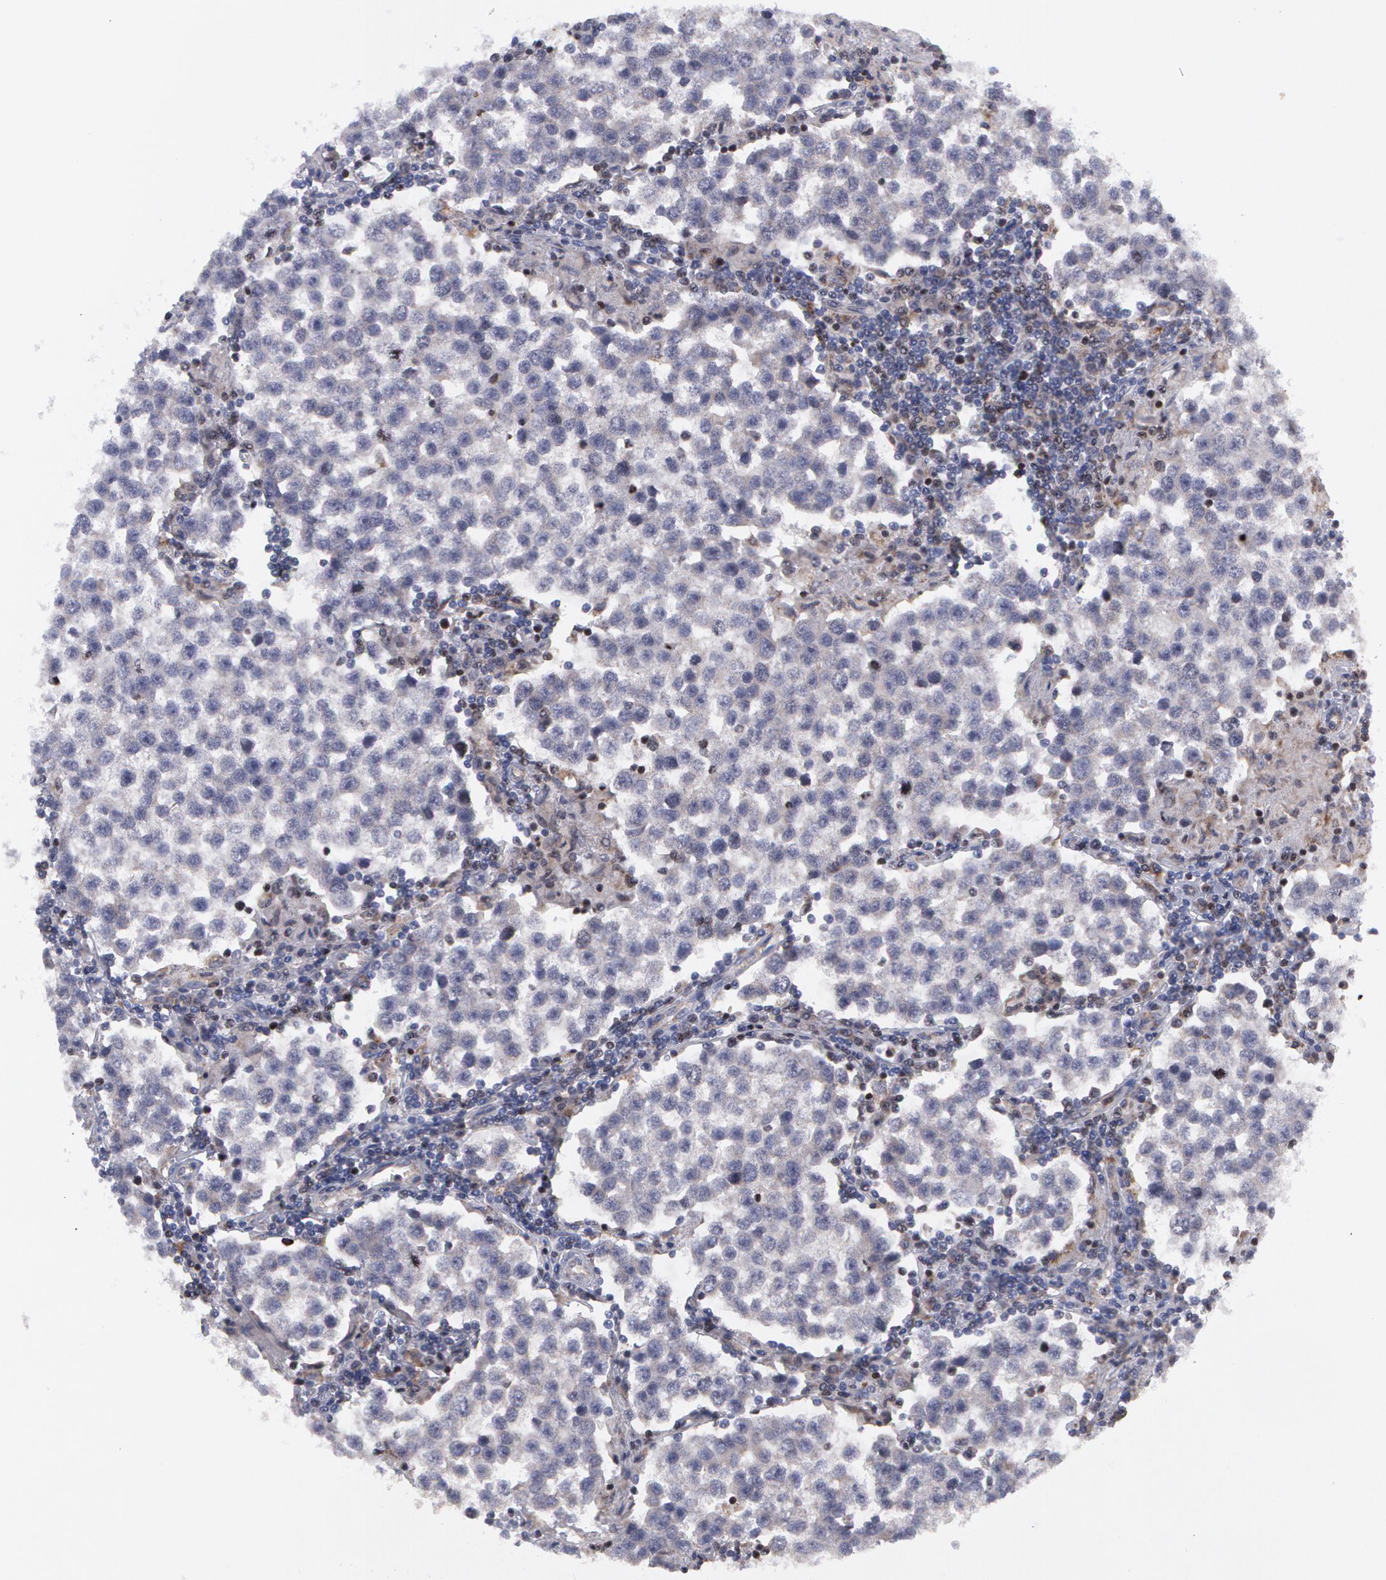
{"staining": {"intensity": "negative", "quantity": "none", "location": "none"}, "tissue": "testis cancer", "cell_type": "Tumor cells", "image_type": "cancer", "snomed": [{"axis": "morphology", "description": "Seminoma, NOS"}, {"axis": "topography", "description": "Testis"}], "caption": "This is an immunohistochemistry histopathology image of testis seminoma. There is no expression in tumor cells.", "gene": "ERBB2", "patient": {"sex": "male", "age": 36}}